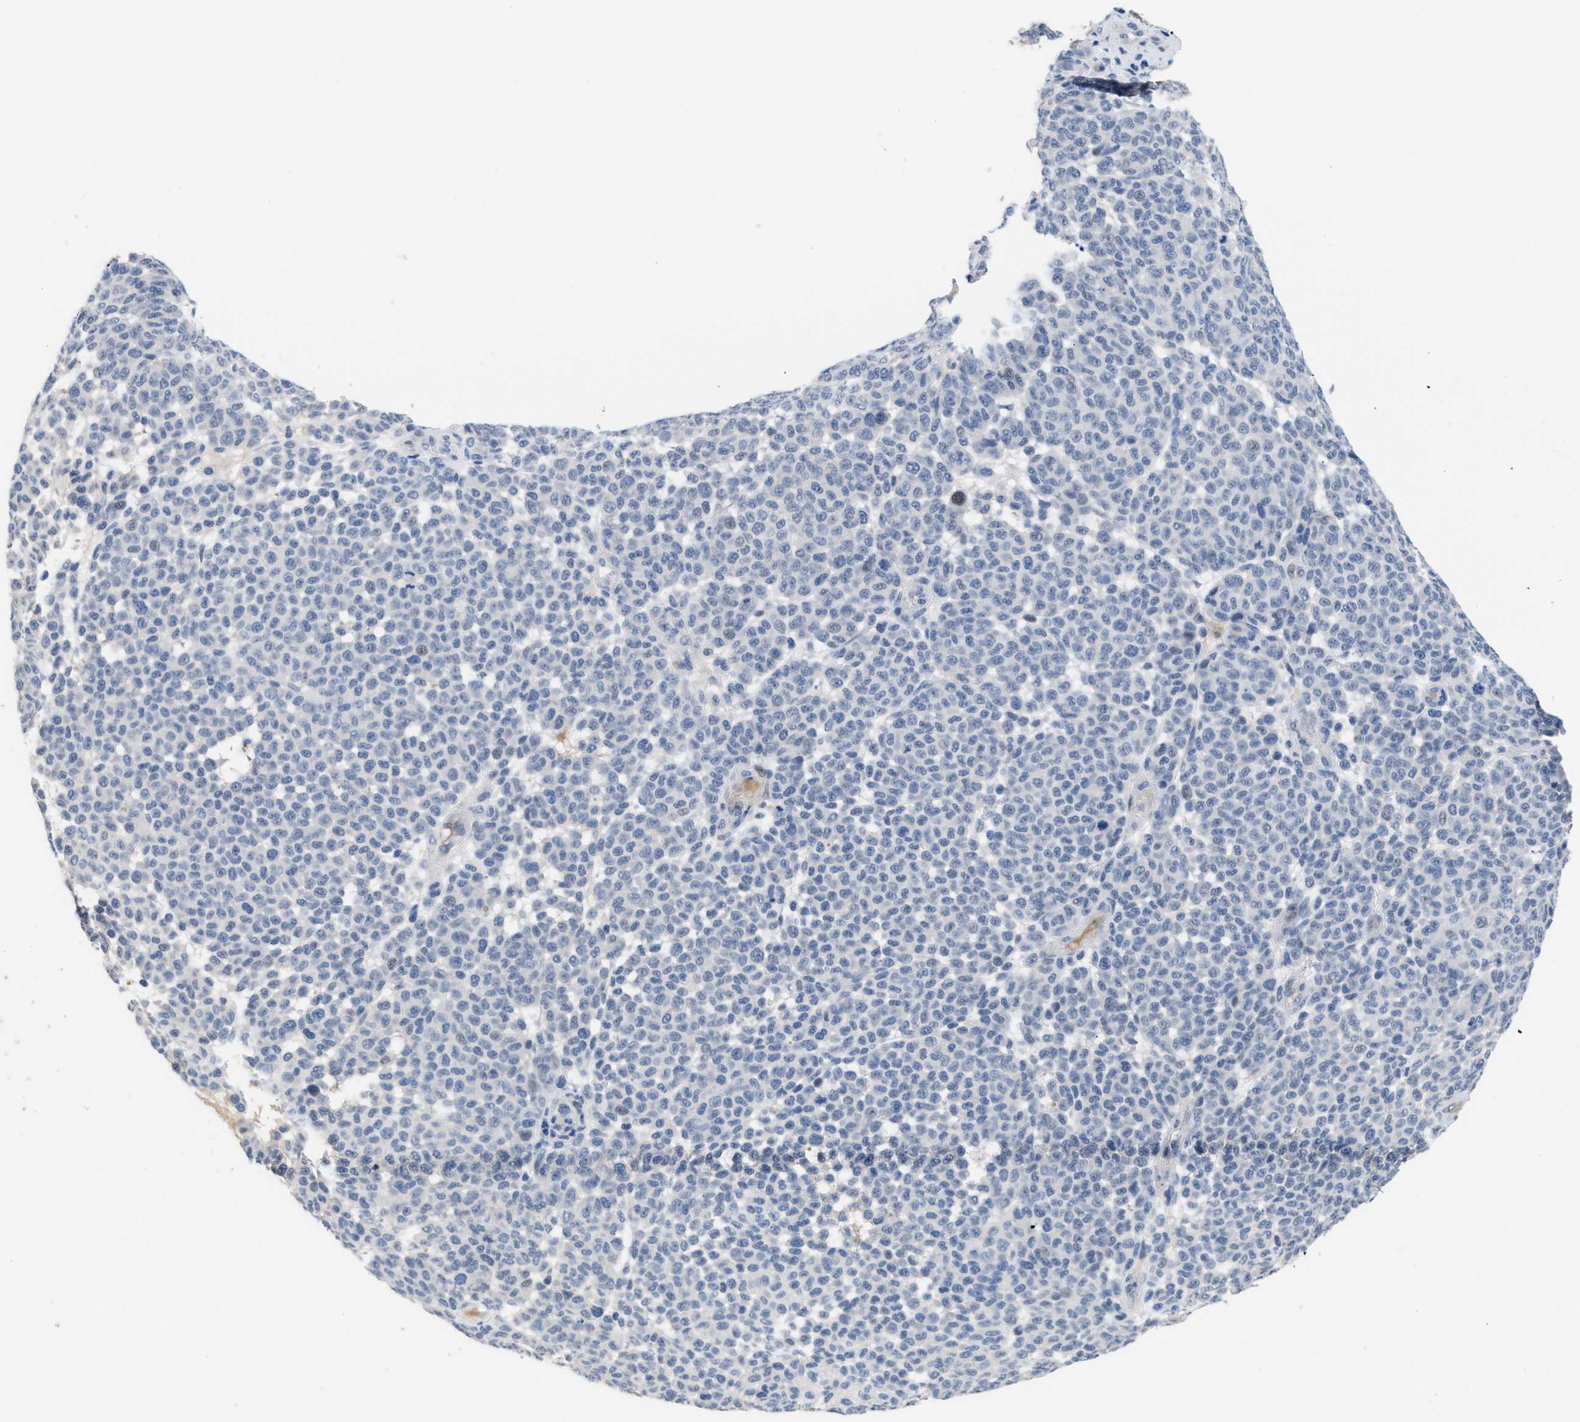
{"staining": {"intensity": "negative", "quantity": "none", "location": "none"}, "tissue": "melanoma", "cell_type": "Tumor cells", "image_type": "cancer", "snomed": [{"axis": "morphology", "description": "Malignant melanoma, NOS"}, {"axis": "topography", "description": "Skin"}], "caption": "The photomicrograph displays no significant expression in tumor cells of malignant melanoma.", "gene": "OR9K2", "patient": {"sex": "male", "age": 59}}